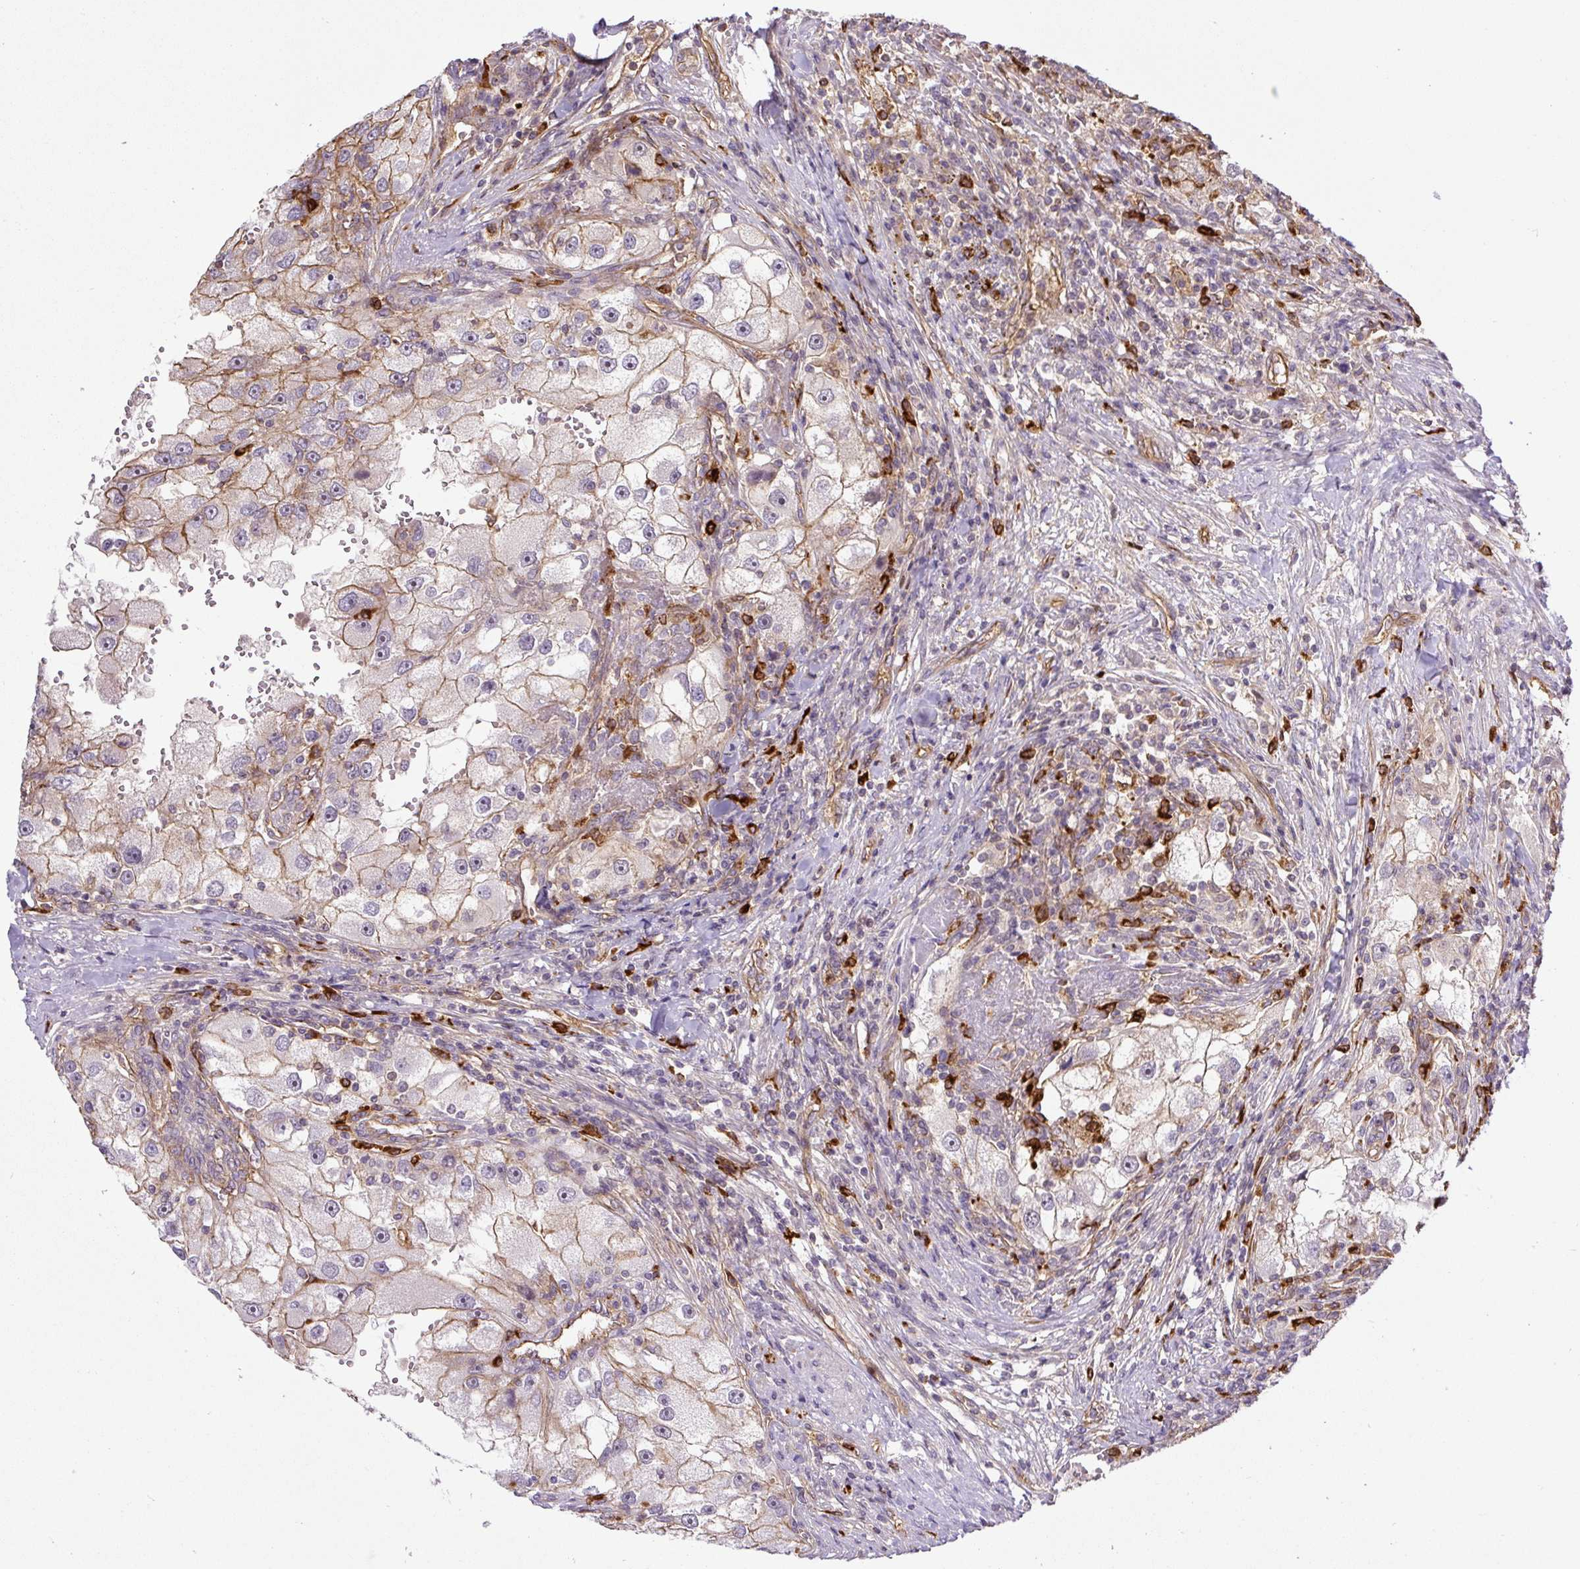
{"staining": {"intensity": "moderate", "quantity": "25%-75%", "location": "cytoplasmic/membranous"}, "tissue": "renal cancer", "cell_type": "Tumor cells", "image_type": "cancer", "snomed": [{"axis": "morphology", "description": "Adenocarcinoma, NOS"}, {"axis": "topography", "description": "Kidney"}], "caption": "This is a histology image of immunohistochemistry staining of renal adenocarcinoma, which shows moderate staining in the cytoplasmic/membranous of tumor cells.", "gene": "B3GALT5", "patient": {"sex": "male", "age": 63}}